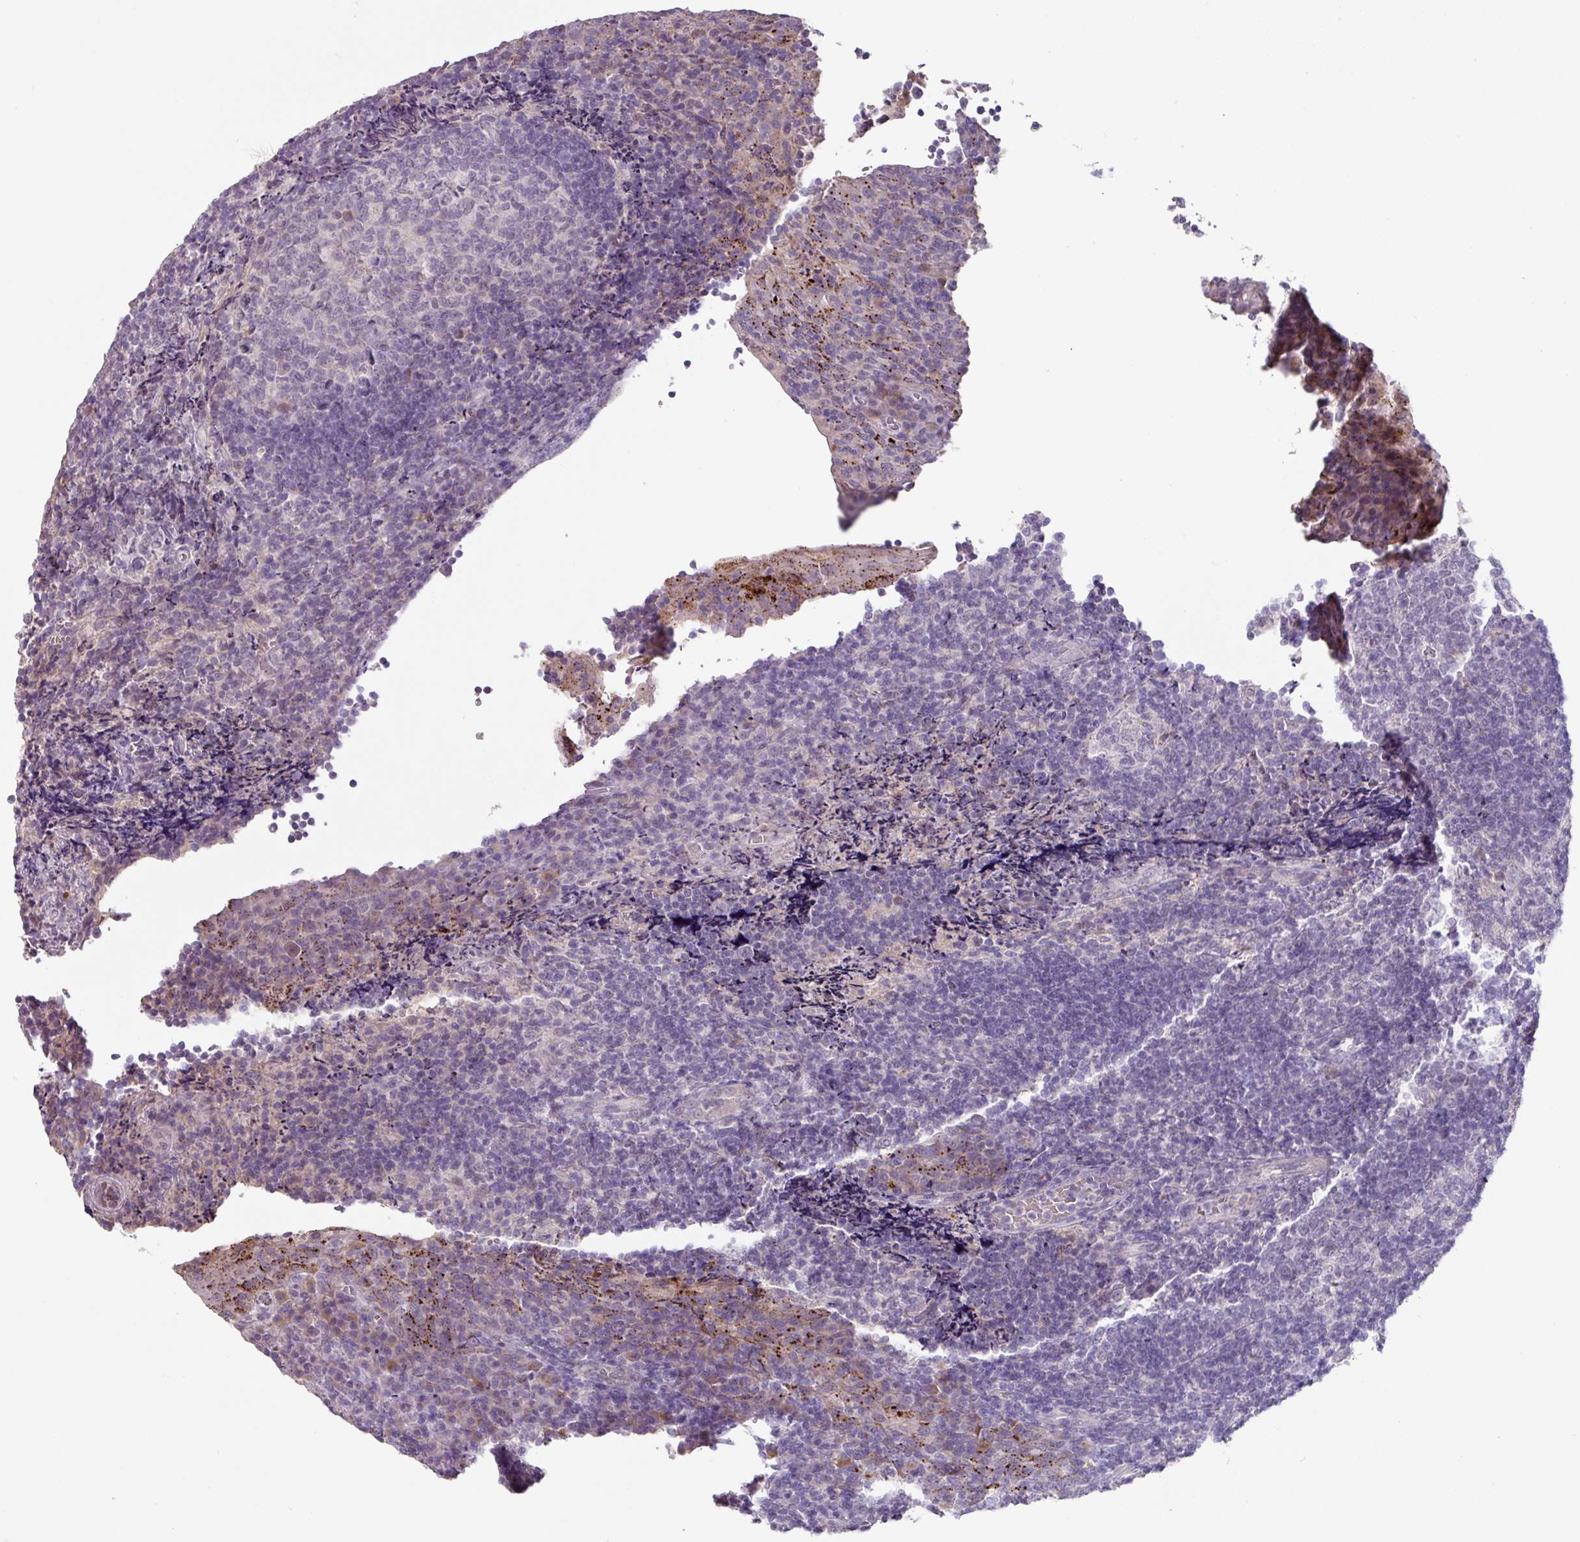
{"staining": {"intensity": "negative", "quantity": "none", "location": "none"}, "tissue": "tonsil", "cell_type": "Germinal center cells", "image_type": "normal", "snomed": [{"axis": "morphology", "description": "Normal tissue, NOS"}, {"axis": "topography", "description": "Tonsil"}], "caption": "Protein analysis of normal tonsil demonstrates no significant staining in germinal center cells.", "gene": "PLEKHH3", "patient": {"sex": "male", "age": 17}}